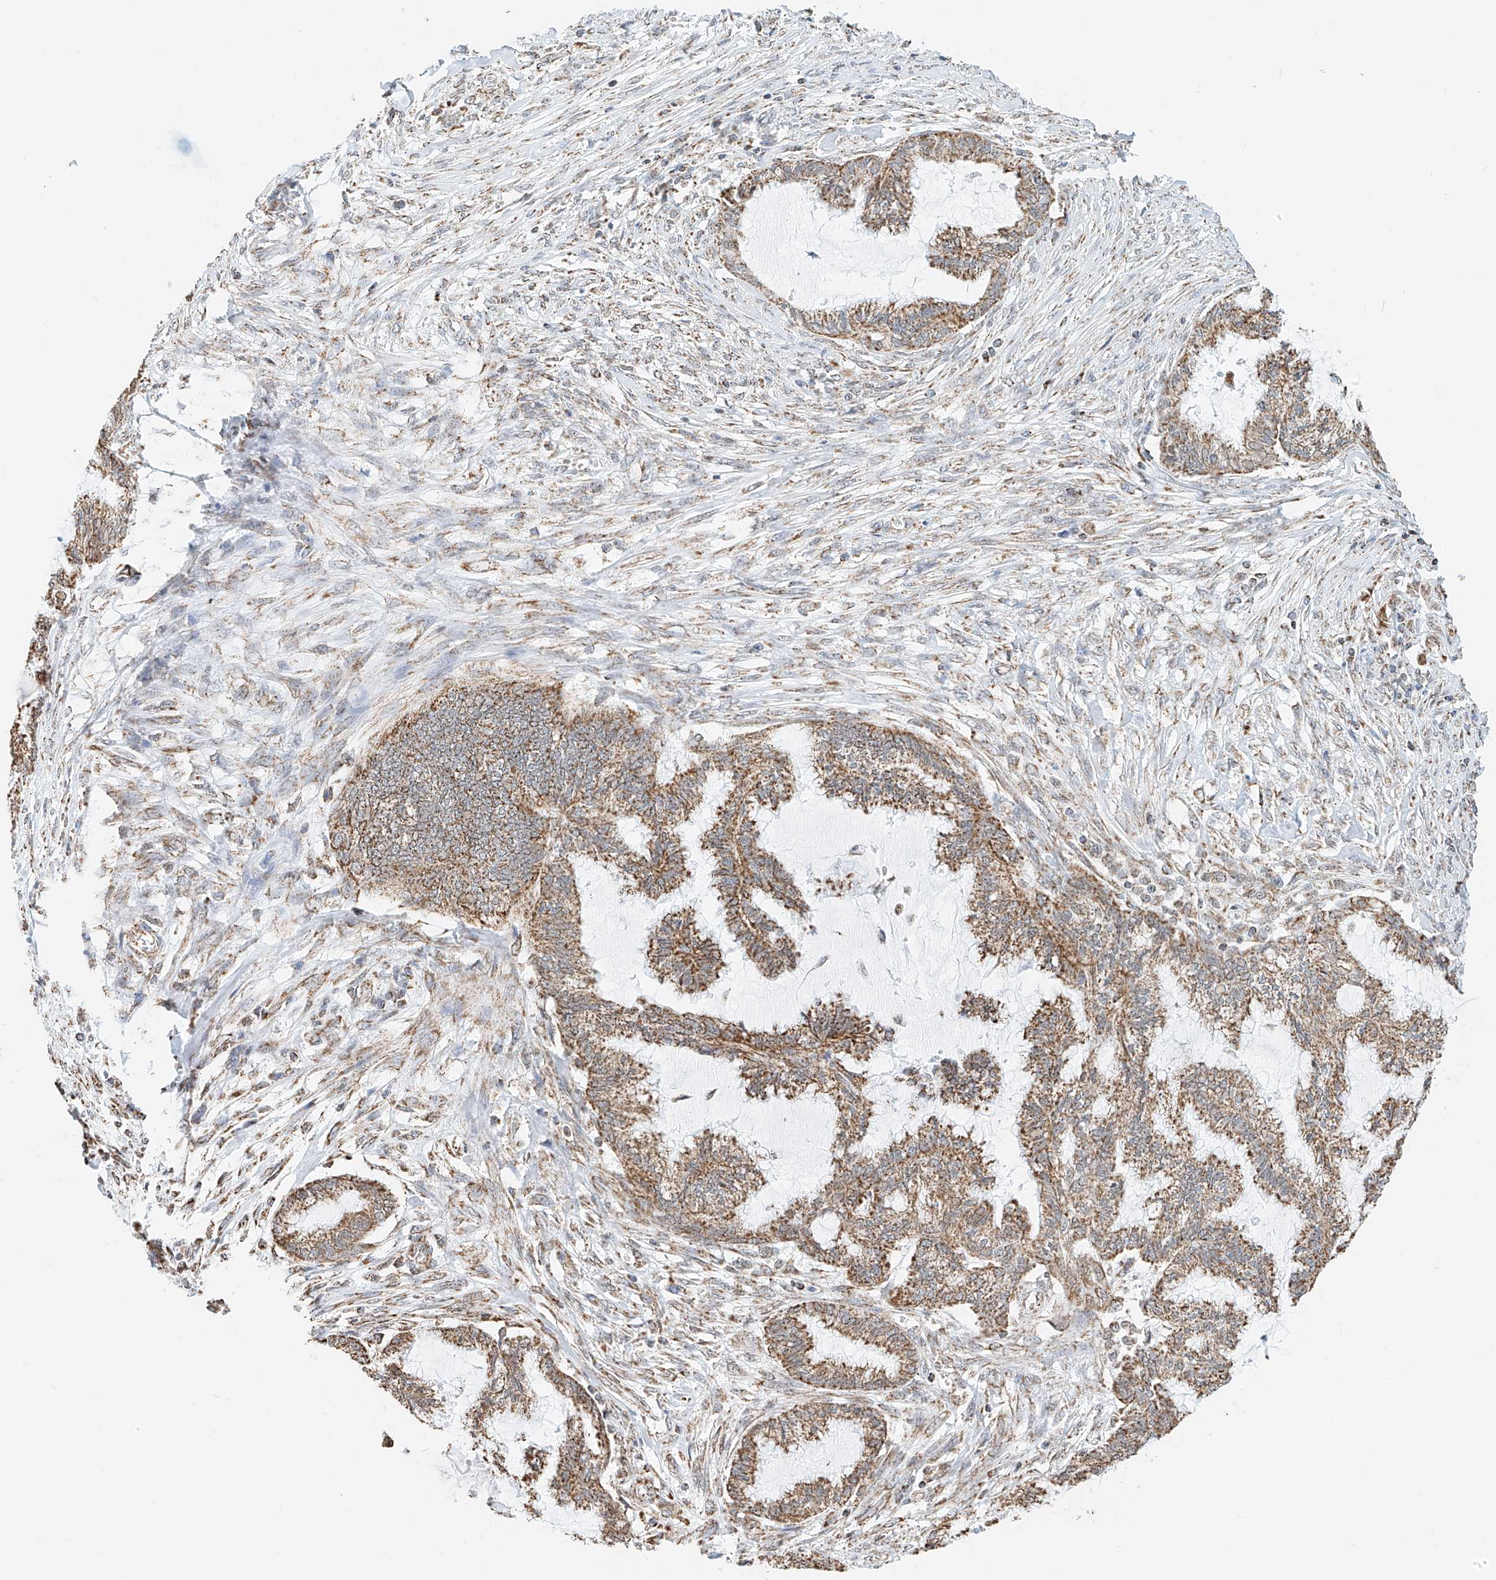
{"staining": {"intensity": "moderate", "quantity": ">75%", "location": "cytoplasmic/membranous"}, "tissue": "endometrial cancer", "cell_type": "Tumor cells", "image_type": "cancer", "snomed": [{"axis": "morphology", "description": "Adenocarcinoma, NOS"}, {"axis": "topography", "description": "Endometrium"}], "caption": "Protein analysis of adenocarcinoma (endometrial) tissue exhibits moderate cytoplasmic/membranous staining in approximately >75% of tumor cells.", "gene": "NALCN", "patient": {"sex": "female", "age": 86}}